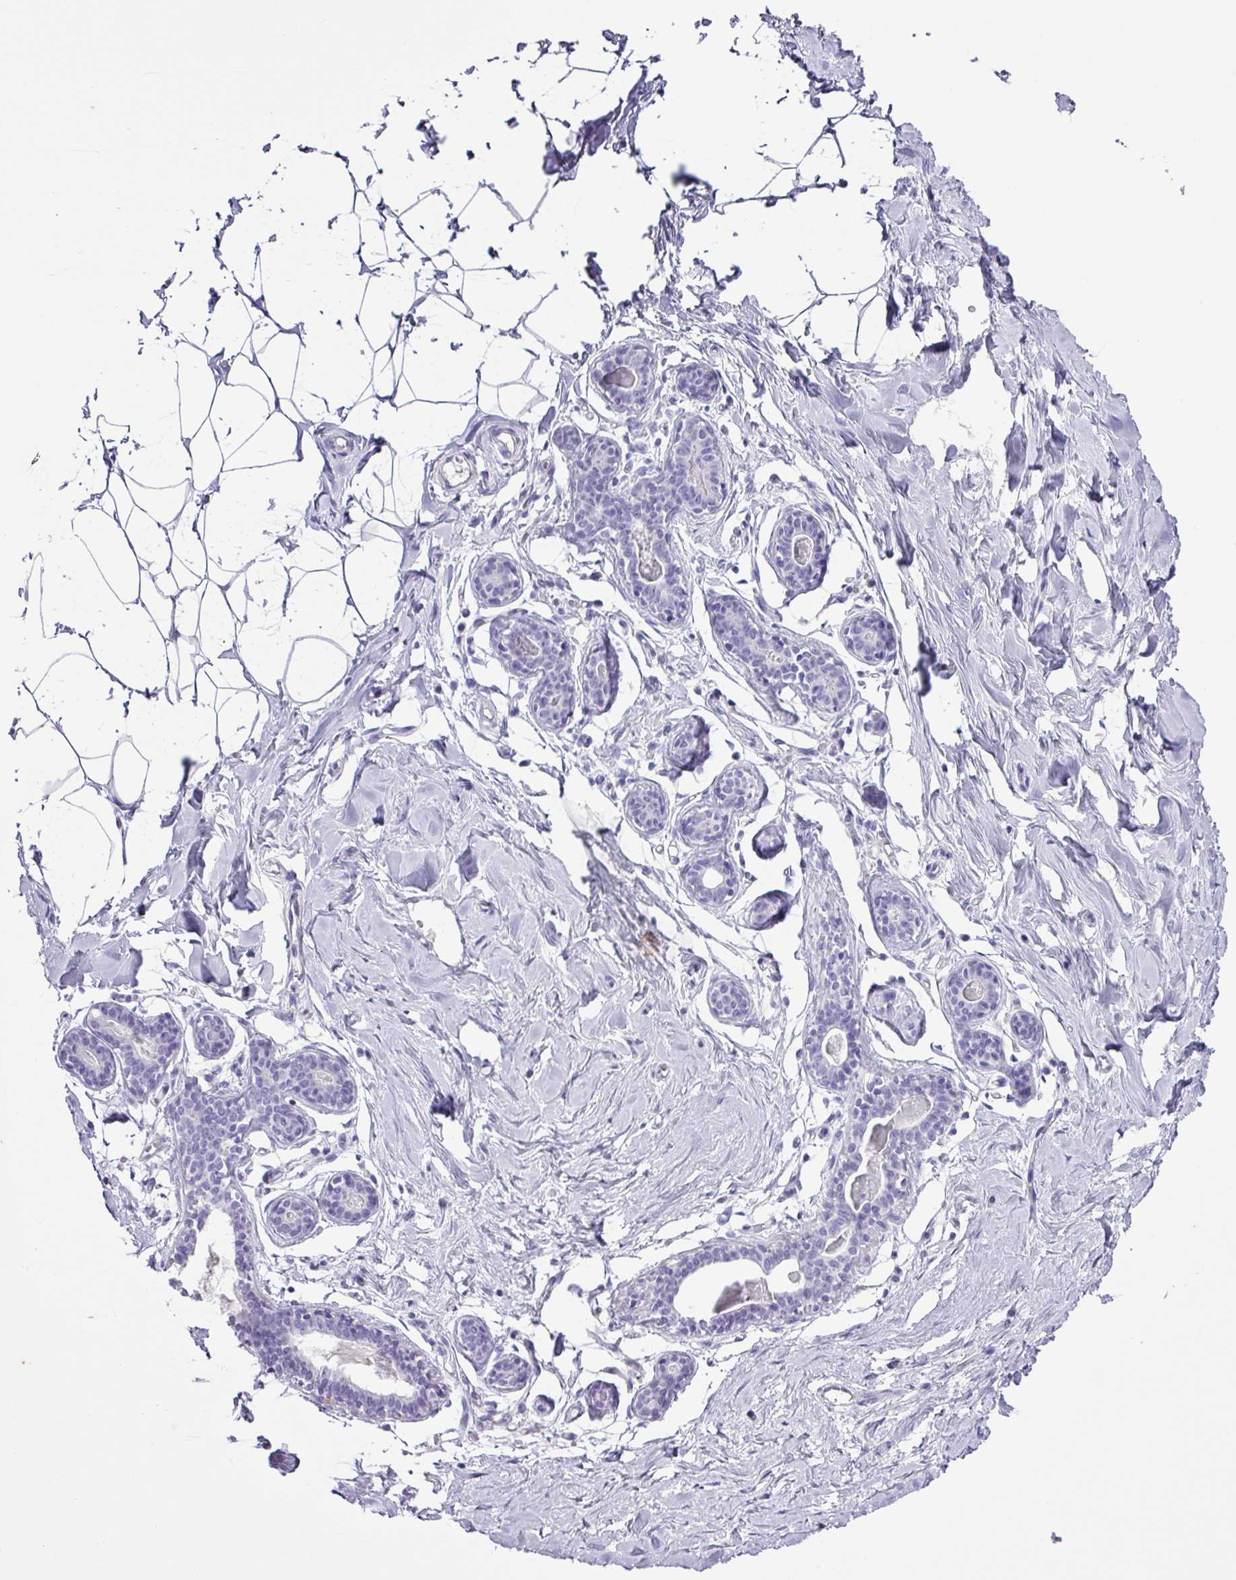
{"staining": {"intensity": "negative", "quantity": "none", "location": "none"}, "tissue": "breast", "cell_type": "Adipocytes", "image_type": "normal", "snomed": [{"axis": "morphology", "description": "Normal tissue, NOS"}, {"axis": "topography", "description": "Breast"}], "caption": "Immunohistochemistry of benign human breast demonstrates no positivity in adipocytes.", "gene": "ZG16", "patient": {"sex": "female", "age": 23}}